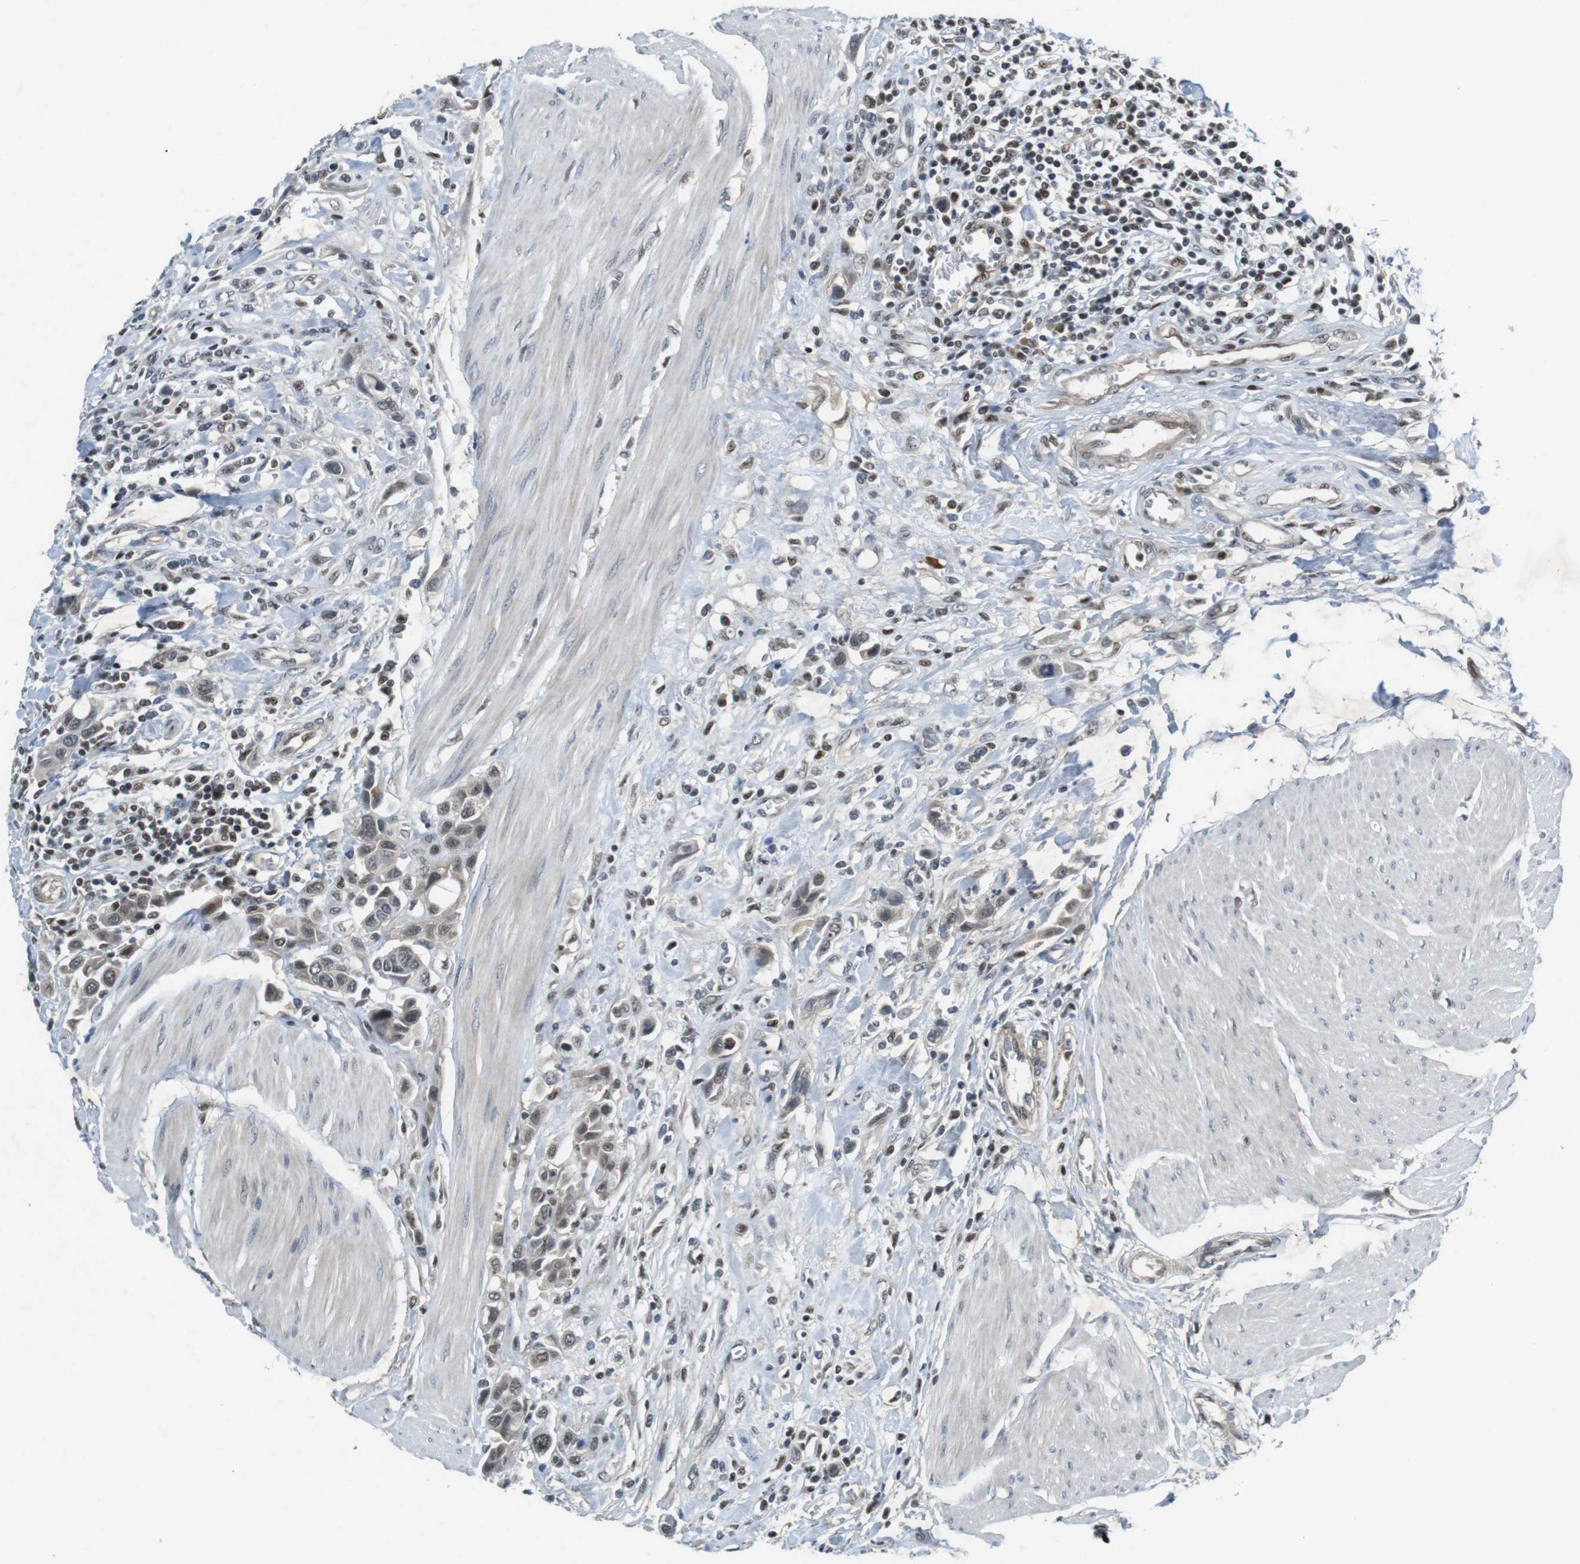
{"staining": {"intensity": "moderate", "quantity": ">75%", "location": "nuclear"}, "tissue": "urothelial cancer", "cell_type": "Tumor cells", "image_type": "cancer", "snomed": [{"axis": "morphology", "description": "Urothelial carcinoma, High grade"}, {"axis": "topography", "description": "Urinary bladder"}], "caption": "Tumor cells display medium levels of moderate nuclear expression in about >75% of cells in human high-grade urothelial carcinoma. (DAB (3,3'-diaminobenzidine) IHC with brightfield microscopy, high magnification).", "gene": "MAPKAPK5", "patient": {"sex": "male", "age": 50}}